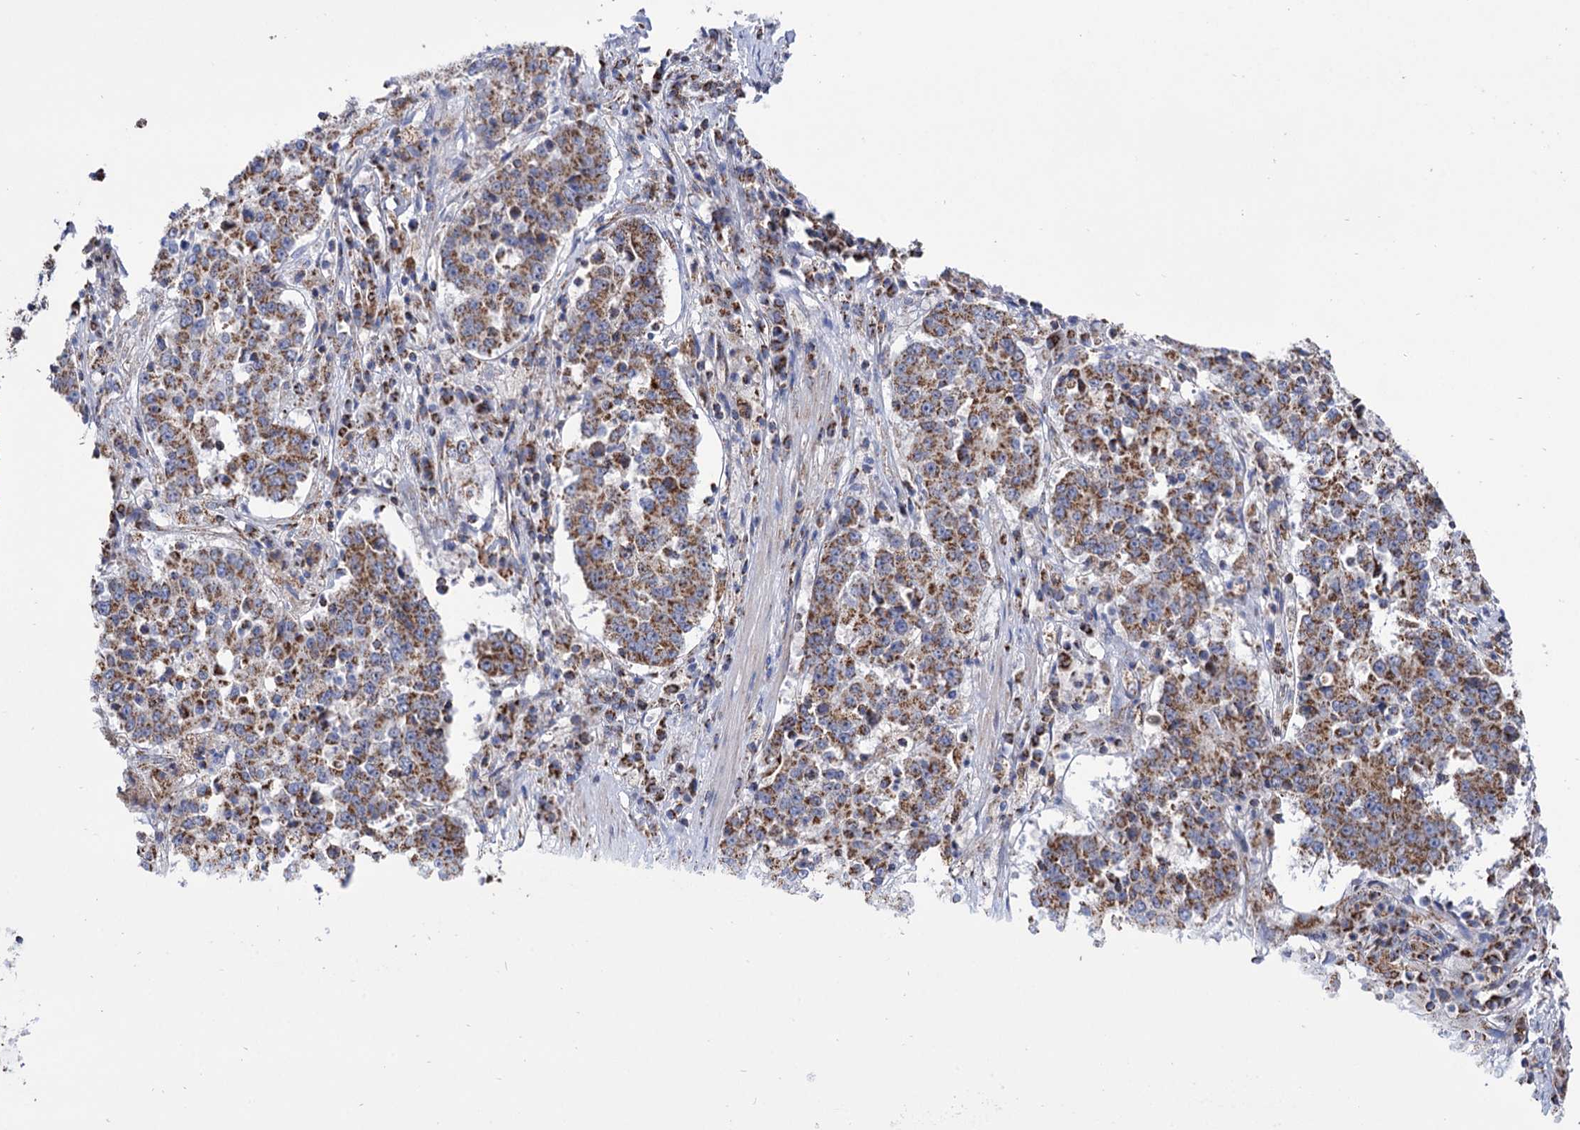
{"staining": {"intensity": "moderate", "quantity": ">75%", "location": "cytoplasmic/membranous"}, "tissue": "stomach cancer", "cell_type": "Tumor cells", "image_type": "cancer", "snomed": [{"axis": "morphology", "description": "Adenocarcinoma, NOS"}, {"axis": "topography", "description": "Stomach"}], "caption": "About >75% of tumor cells in human adenocarcinoma (stomach) show moderate cytoplasmic/membranous protein staining as visualized by brown immunohistochemical staining.", "gene": "ABHD10", "patient": {"sex": "male", "age": 59}}